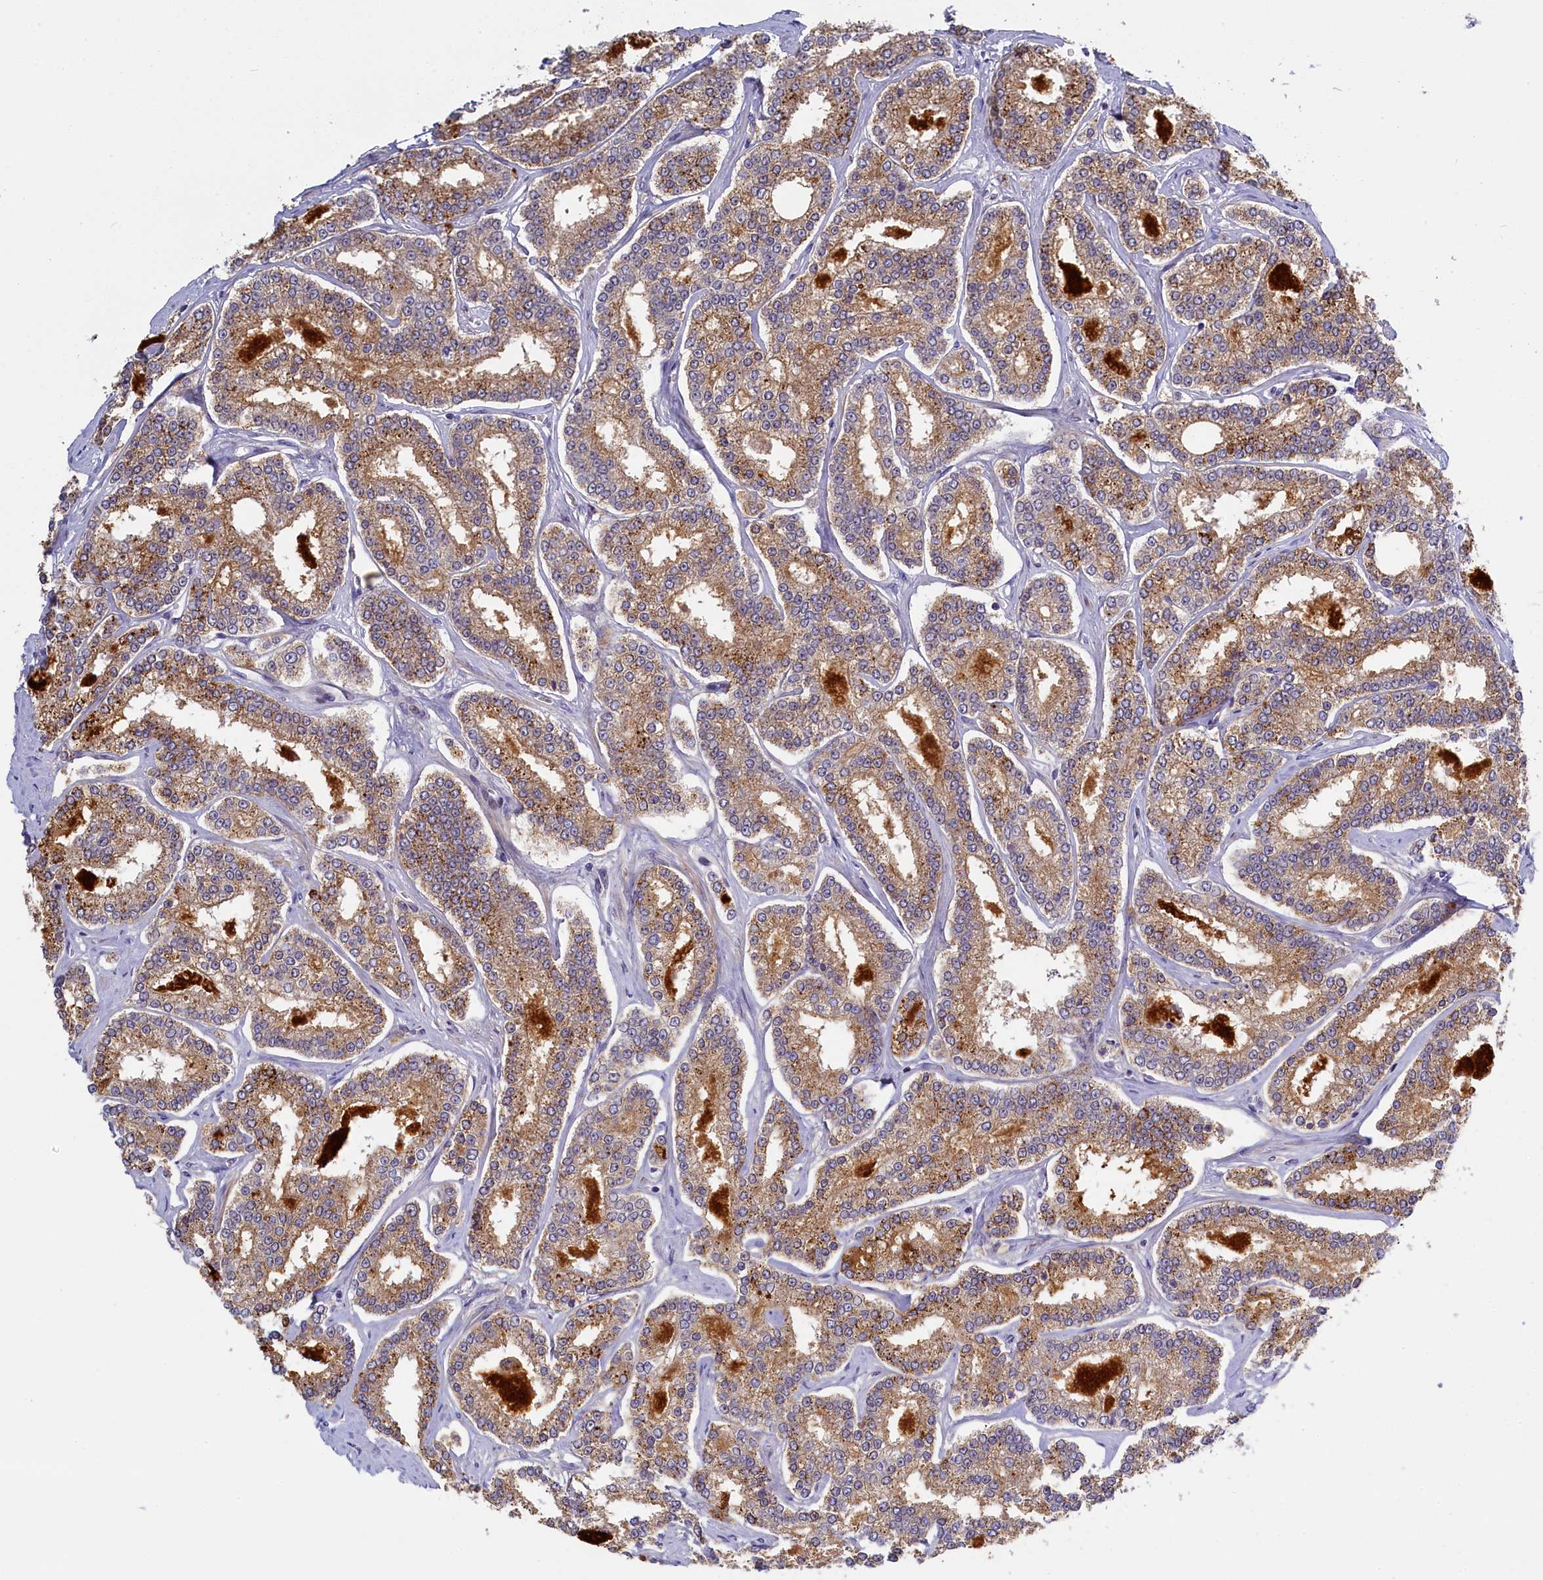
{"staining": {"intensity": "moderate", "quantity": ">75%", "location": "cytoplasmic/membranous"}, "tissue": "prostate cancer", "cell_type": "Tumor cells", "image_type": "cancer", "snomed": [{"axis": "morphology", "description": "Normal tissue, NOS"}, {"axis": "morphology", "description": "Adenocarcinoma, High grade"}, {"axis": "topography", "description": "Prostate"}], "caption": "Immunohistochemical staining of prostate cancer (high-grade adenocarcinoma) reveals medium levels of moderate cytoplasmic/membranous staining in about >75% of tumor cells.", "gene": "CCL23", "patient": {"sex": "male", "age": 83}}